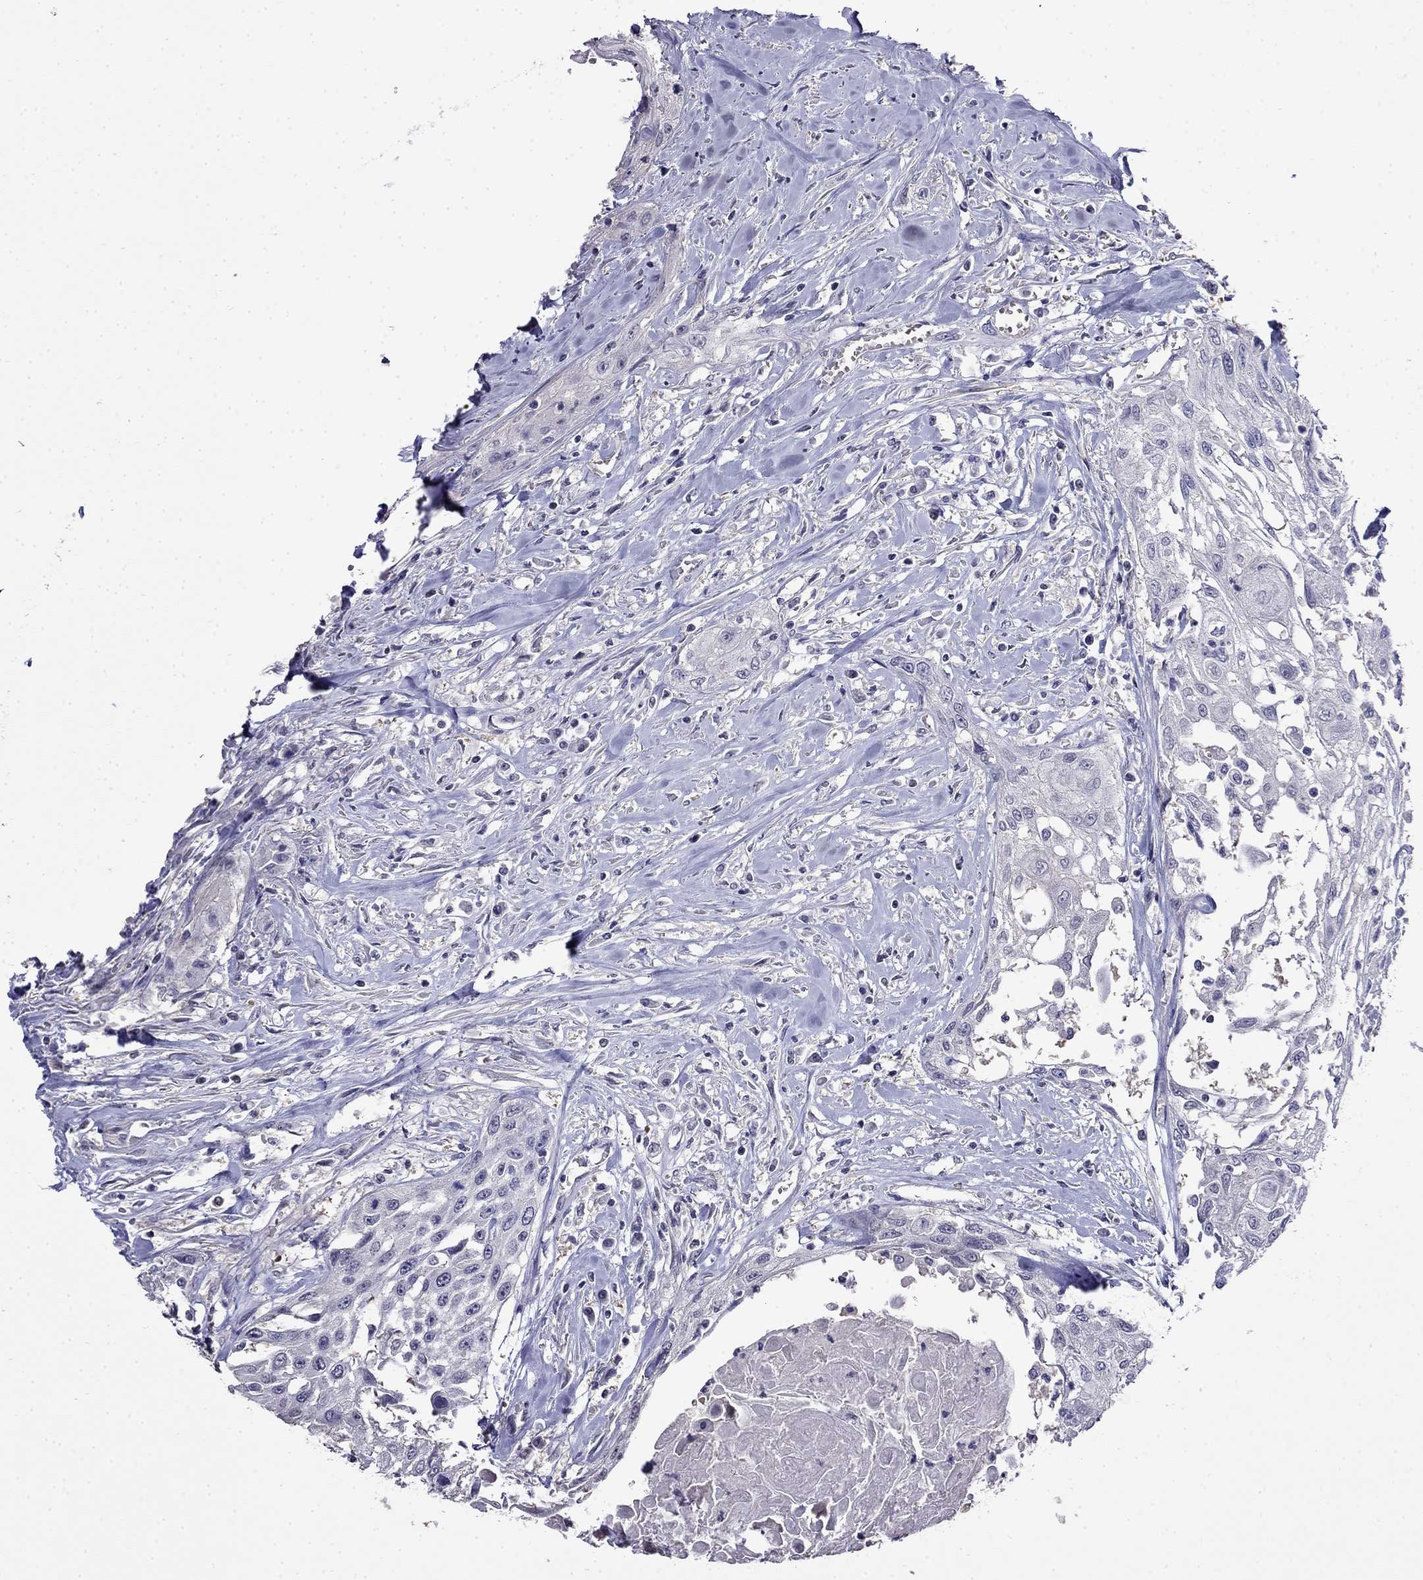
{"staining": {"intensity": "negative", "quantity": "none", "location": "none"}, "tissue": "head and neck cancer", "cell_type": "Tumor cells", "image_type": "cancer", "snomed": [{"axis": "morphology", "description": "Normal tissue, NOS"}, {"axis": "morphology", "description": "Squamous cell carcinoma, NOS"}, {"axis": "topography", "description": "Oral tissue"}, {"axis": "topography", "description": "Peripheral nerve tissue"}, {"axis": "topography", "description": "Head-Neck"}], "caption": "An immunohistochemistry (IHC) histopathology image of head and neck cancer (squamous cell carcinoma) is shown. There is no staining in tumor cells of head and neck cancer (squamous cell carcinoma).", "gene": "GUCA1B", "patient": {"sex": "female", "age": 59}}